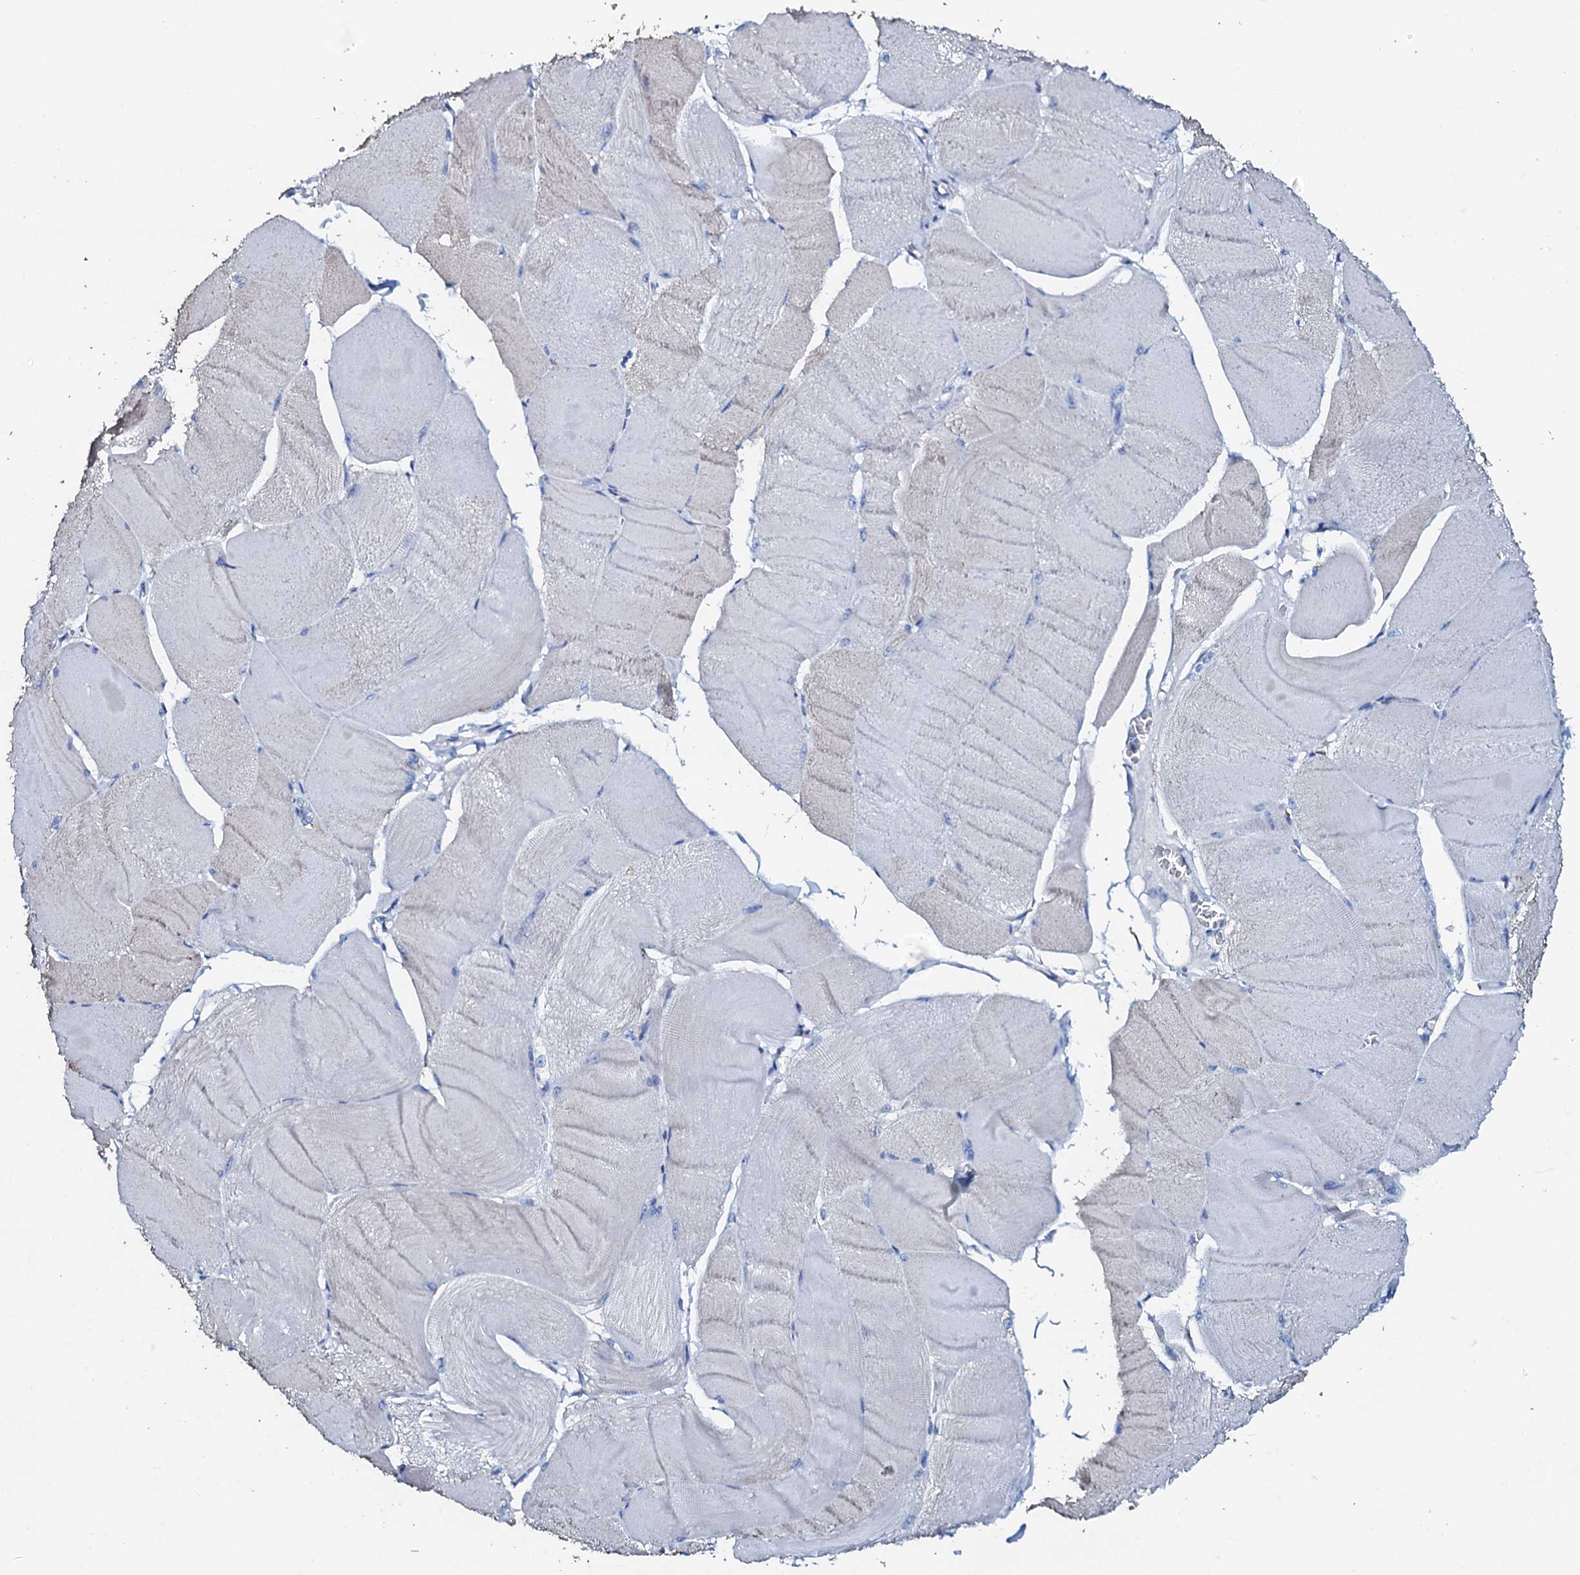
{"staining": {"intensity": "negative", "quantity": "none", "location": "none"}, "tissue": "skeletal muscle", "cell_type": "Myocytes", "image_type": "normal", "snomed": [{"axis": "morphology", "description": "Normal tissue, NOS"}, {"axis": "morphology", "description": "Basal cell carcinoma"}, {"axis": "topography", "description": "Skeletal muscle"}], "caption": "Immunohistochemical staining of benign skeletal muscle displays no significant staining in myocytes.", "gene": "AMER2", "patient": {"sex": "female", "age": 64}}